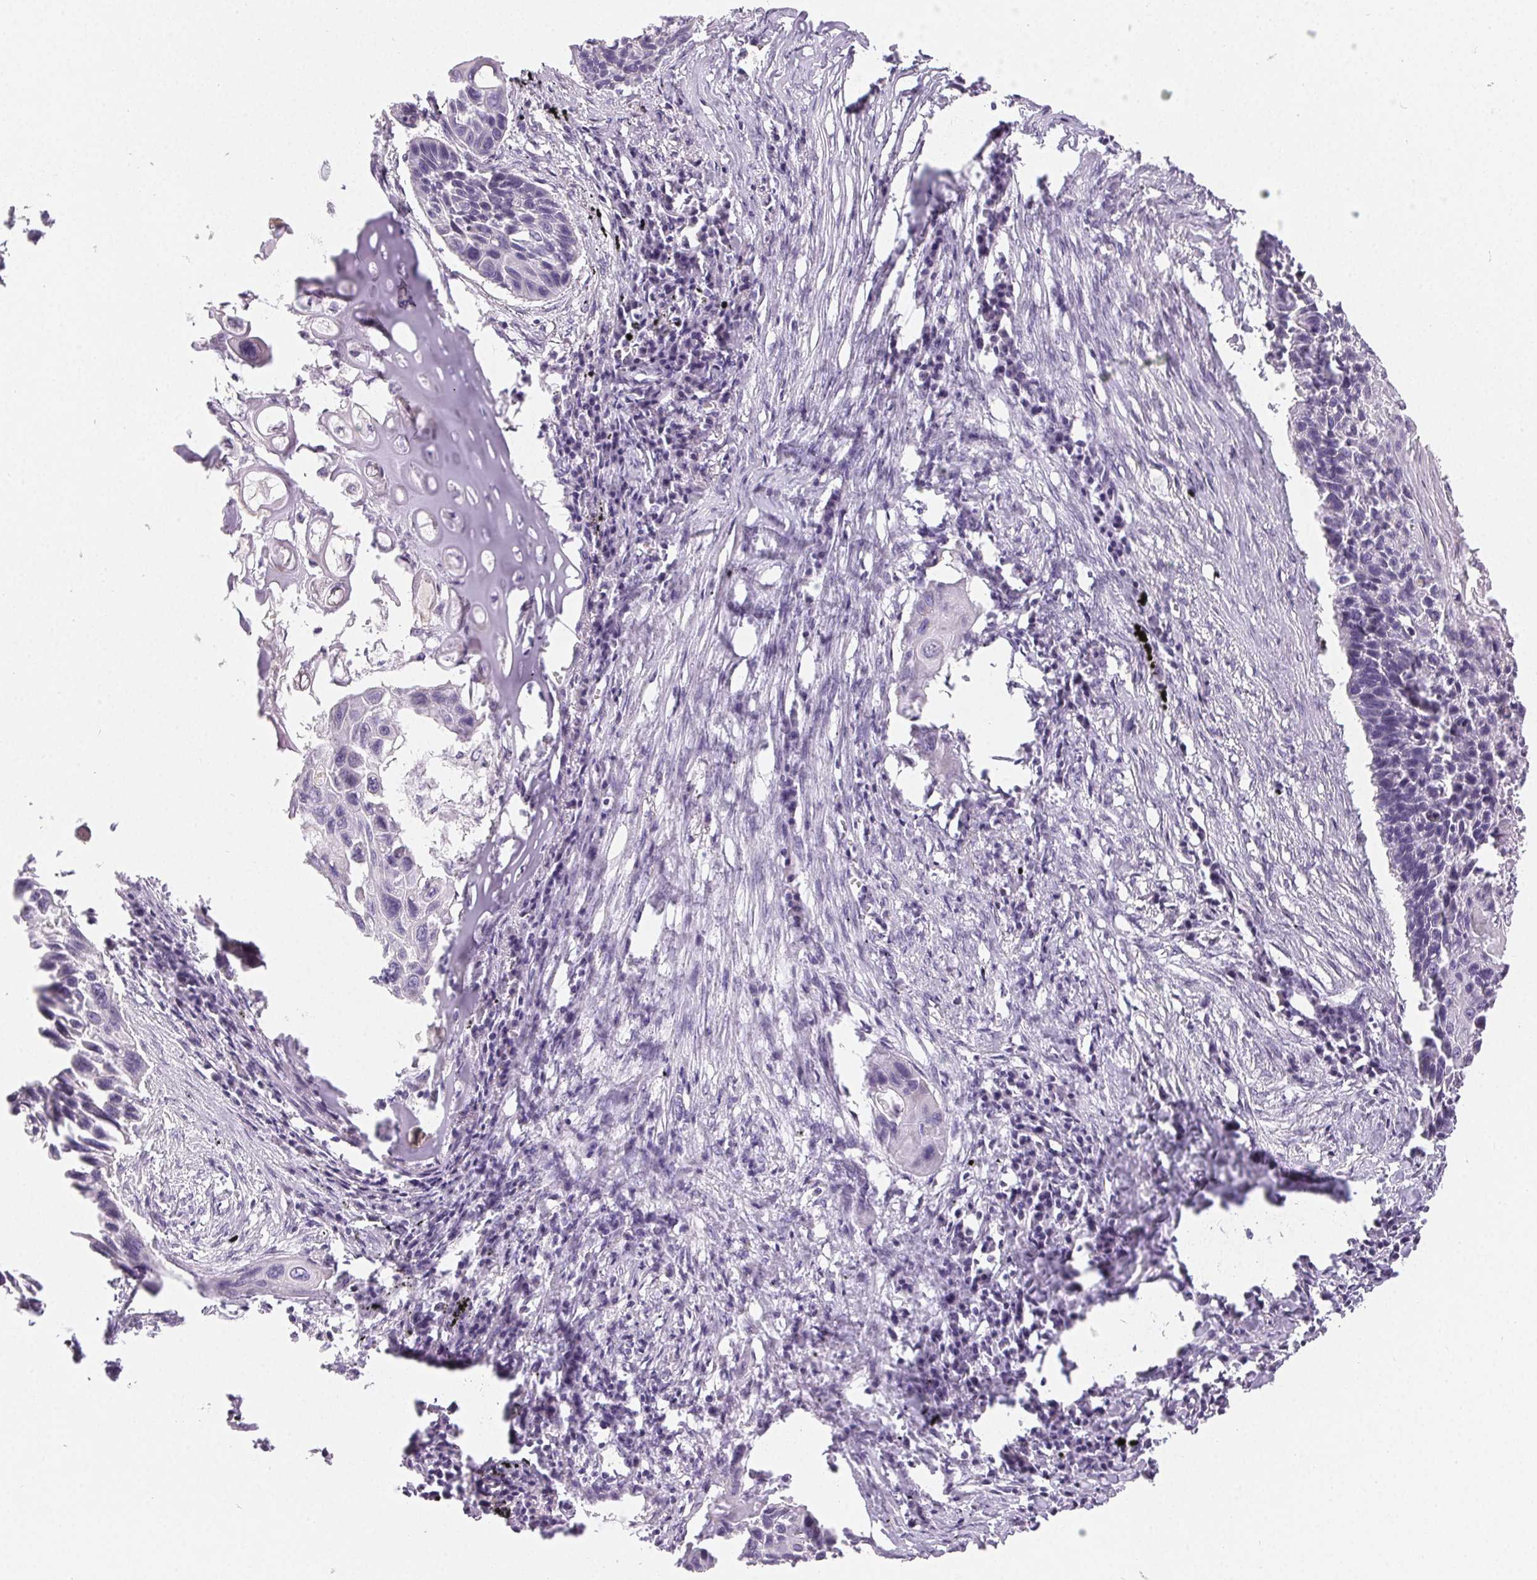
{"staining": {"intensity": "negative", "quantity": "none", "location": "none"}, "tissue": "lung cancer", "cell_type": "Tumor cells", "image_type": "cancer", "snomed": [{"axis": "morphology", "description": "Squamous cell carcinoma, NOS"}, {"axis": "topography", "description": "Lung"}], "caption": "Photomicrograph shows no protein positivity in tumor cells of lung cancer (squamous cell carcinoma) tissue. Brightfield microscopy of IHC stained with DAB (3,3'-diaminobenzidine) (brown) and hematoxylin (blue), captured at high magnification.", "gene": "SFTPD", "patient": {"sex": "male", "age": 78}}